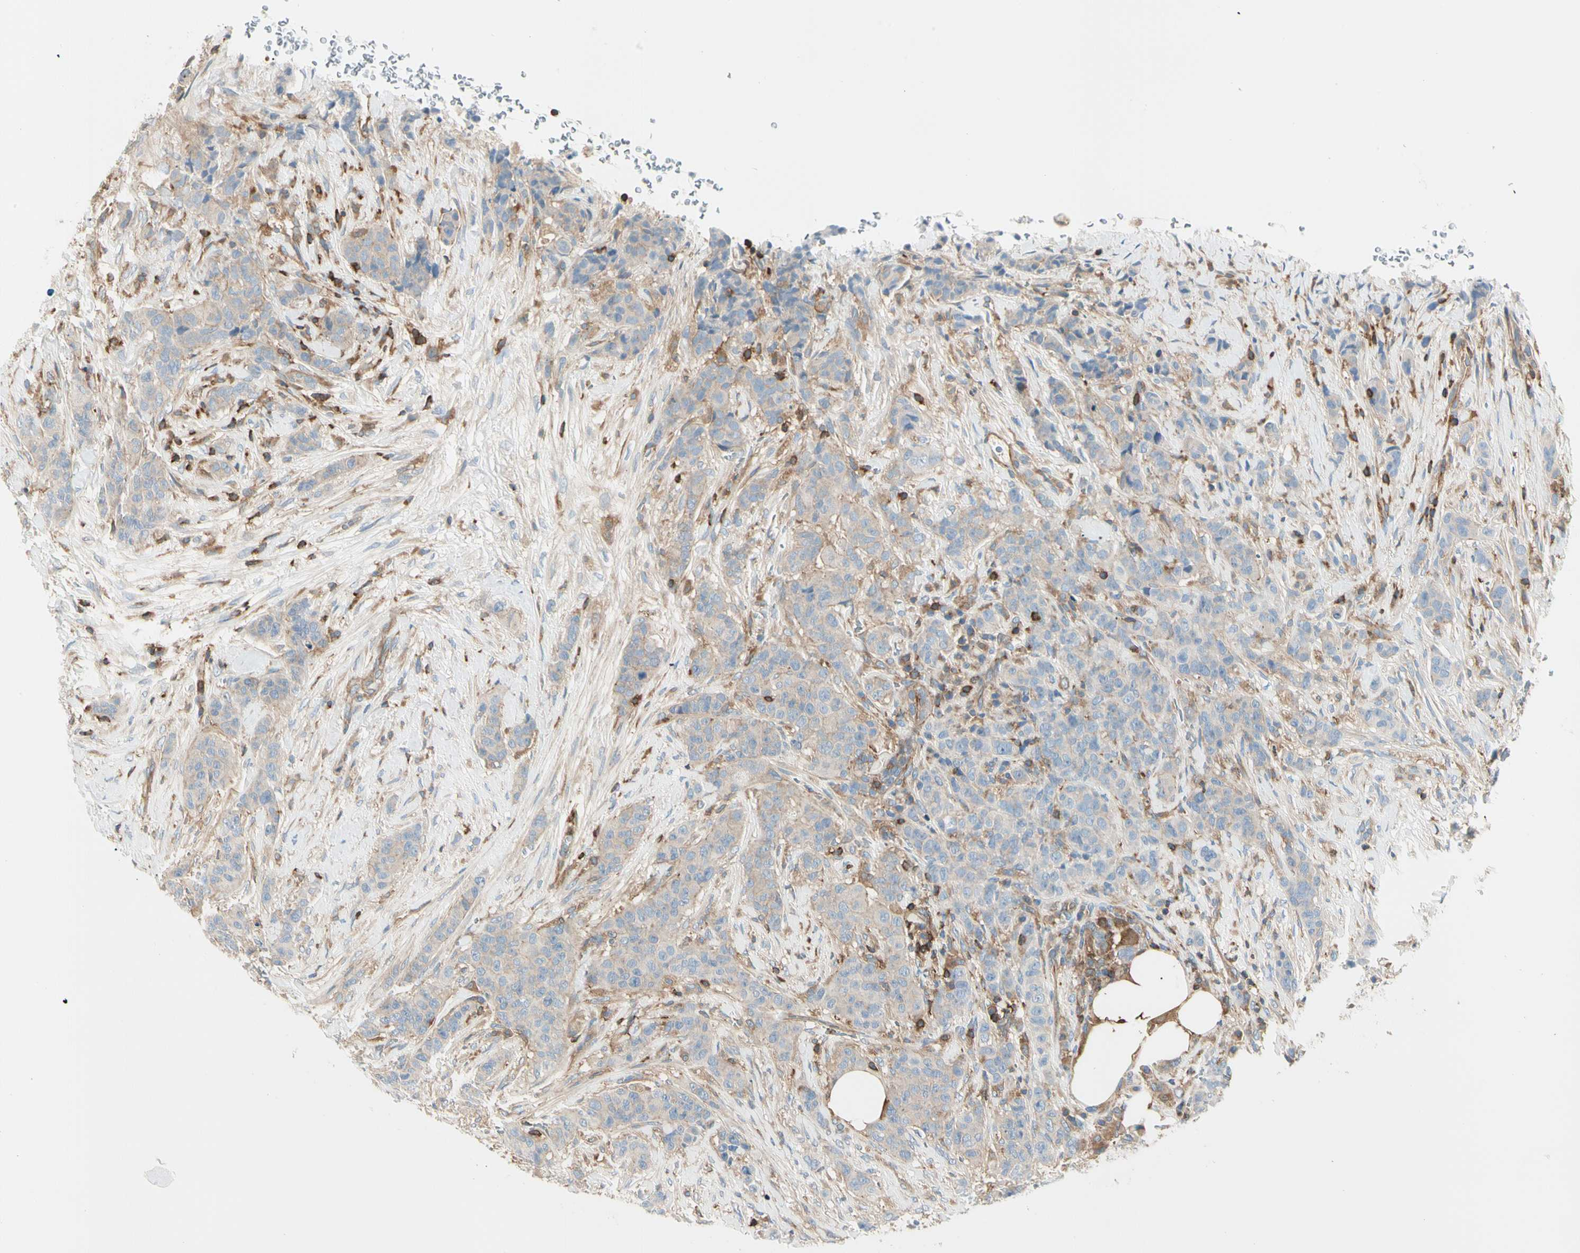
{"staining": {"intensity": "weak", "quantity": ">75%", "location": "cytoplasmic/membranous"}, "tissue": "breast cancer", "cell_type": "Tumor cells", "image_type": "cancer", "snomed": [{"axis": "morphology", "description": "Duct carcinoma"}, {"axis": "topography", "description": "Breast"}], "caption": "An IHC histopathology image of tumor tissue is shown. Protein staining in brown labels weak cytoplasmic/membranous positivity in breast infiltrating ductal carcinoma within tumor cells. The staining was performed using DAB, with brown indicating positive protein expression. Nuclei are stained blue with hematoxylin.", "gene": "CAPZA2", "patient": {"sex": "female", "age": 40}}